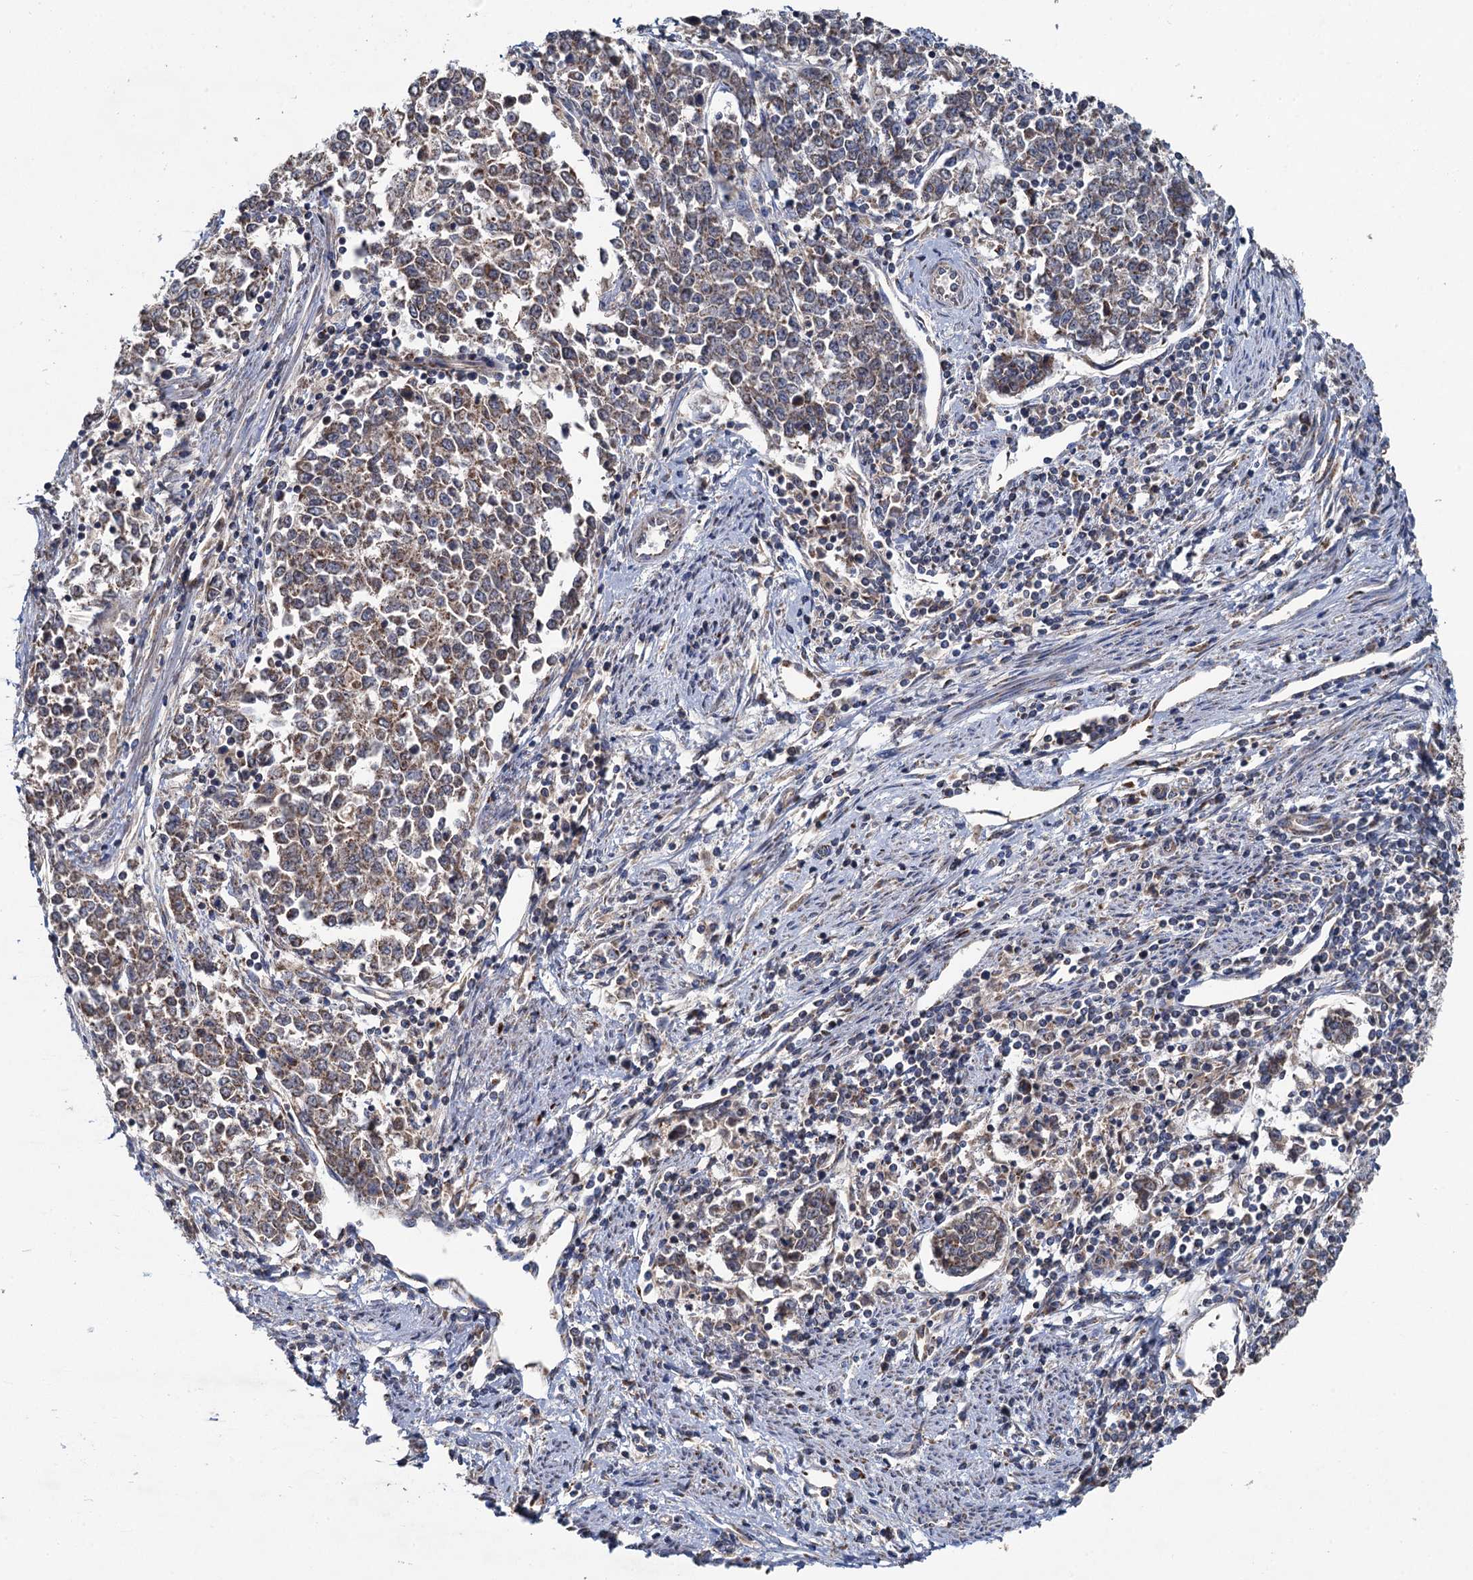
{"staining": {"intensity": "moderate", "quantity": ">75%", "location": "cytoplasmic/membranous"}, "tissue": "endometrial cancer", "cell_type": "Tumor cells", "image_type": "cancer", "snomed": [{"axis": "morphology", "description": "Adenocarcinoma, NOS"}, {"axis": "topography", "description": "Endometrium"}], "caption": "This photomicrograph demonstrates IHC staining of human endometrial cancer (adenocarcinoma), with medium moderate cytoplasmic/membranous staining in about >75% of tumor cells.", "gene": "METTL4", "patient": {"sex": "female", "age": 50}}